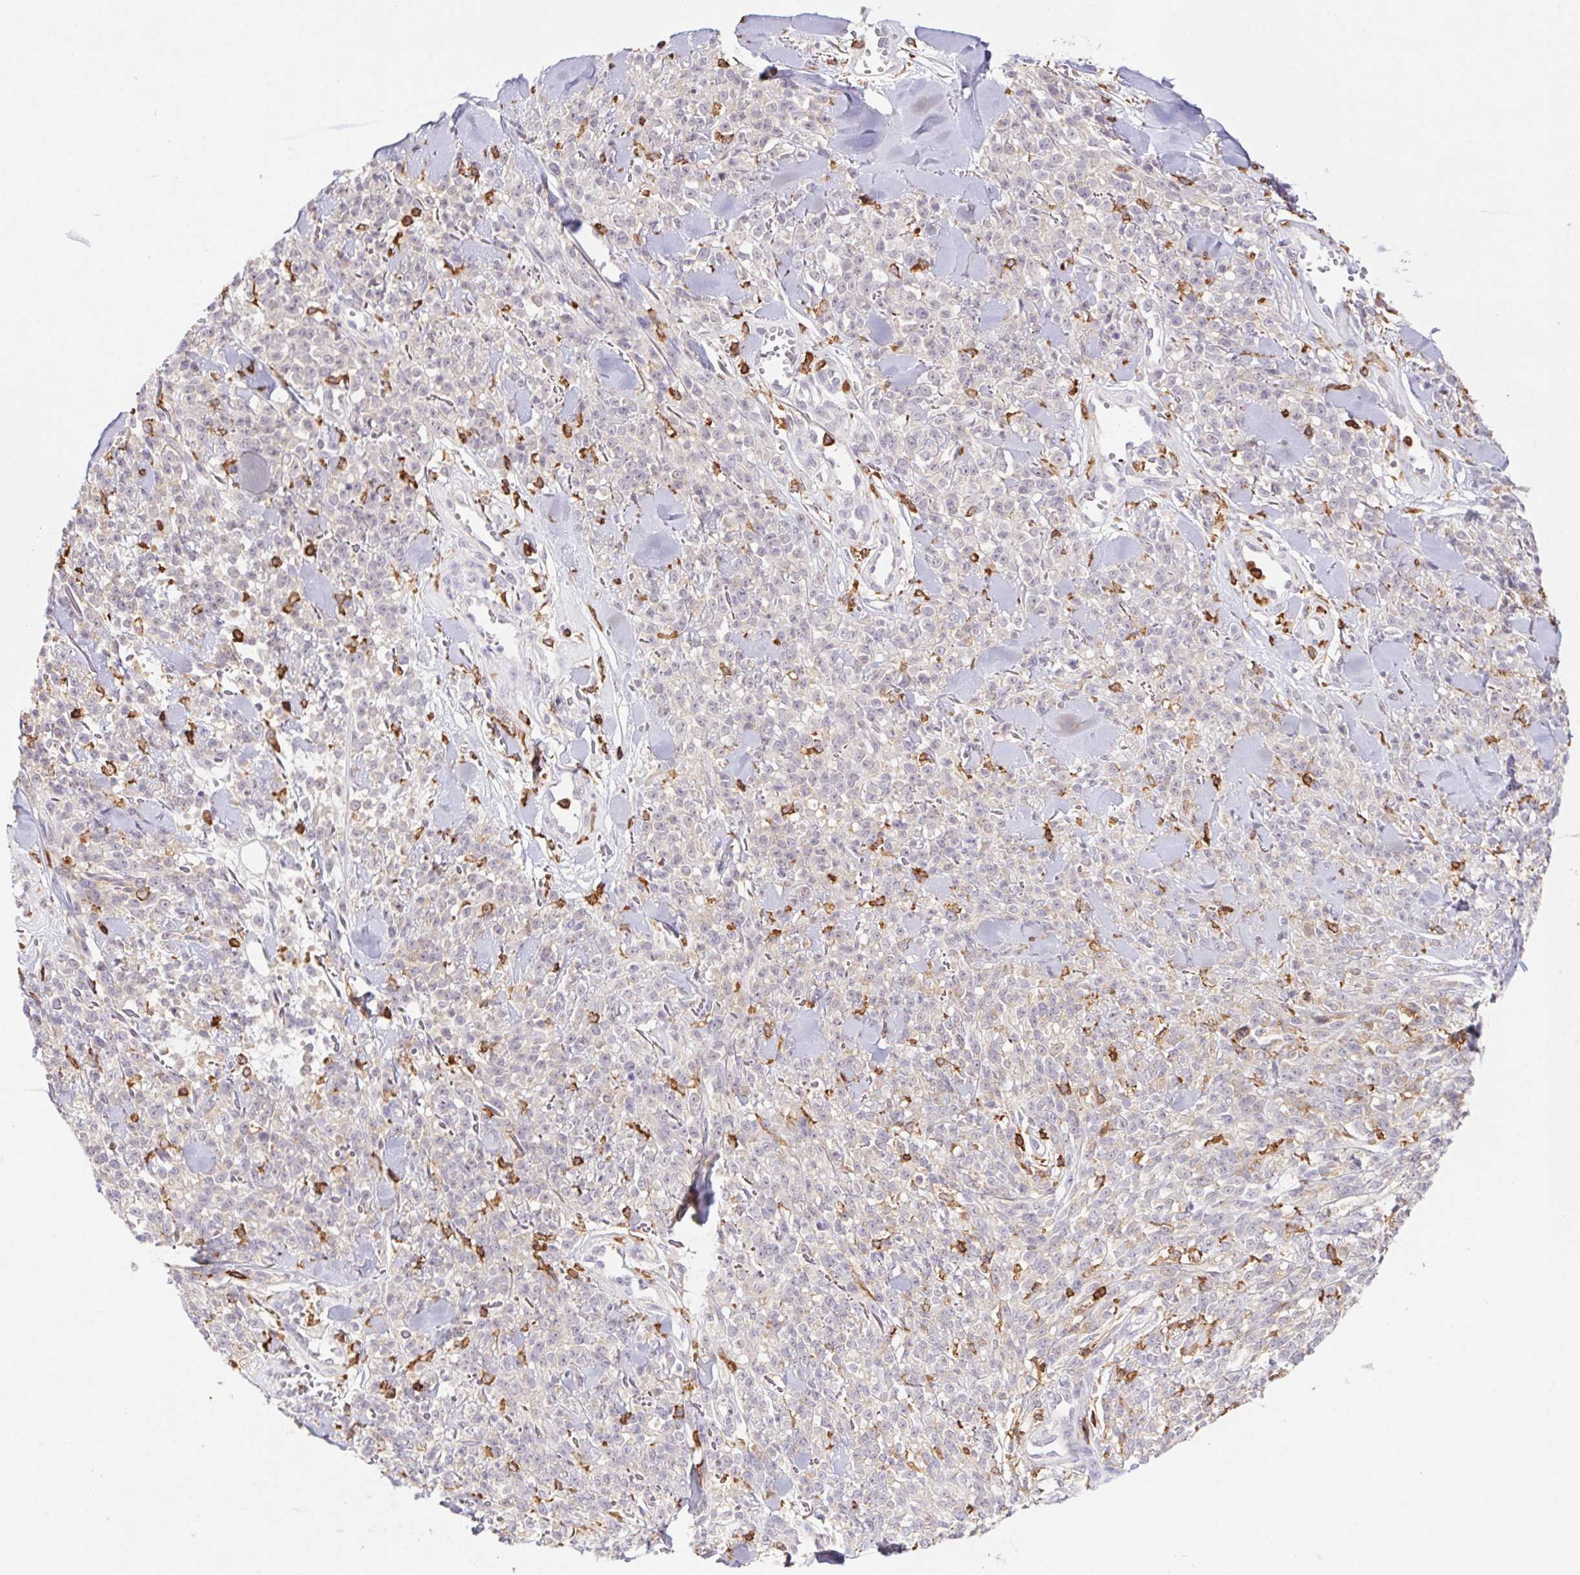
{"staining": {"intensity": "negative", "quantity": "none", "location": "none"}, "tissue": "melanoma", "cell_type": "Tumor cells", "image_type": "cancer", "snomed": [{"axis": "morphology", "description": "Malignant melanoma, NOS"}, {"axis": "topography", "description": "Skin"}, {"axis": "topography", "description": "Skin of trunk"}], "caption": "Melanoma stained for a protein using immunohistochemistry (IHC) demonstrates no expression tumor cells.", "gene": "APBB1IP", "patient": {"sex": "male", "age": 74}}